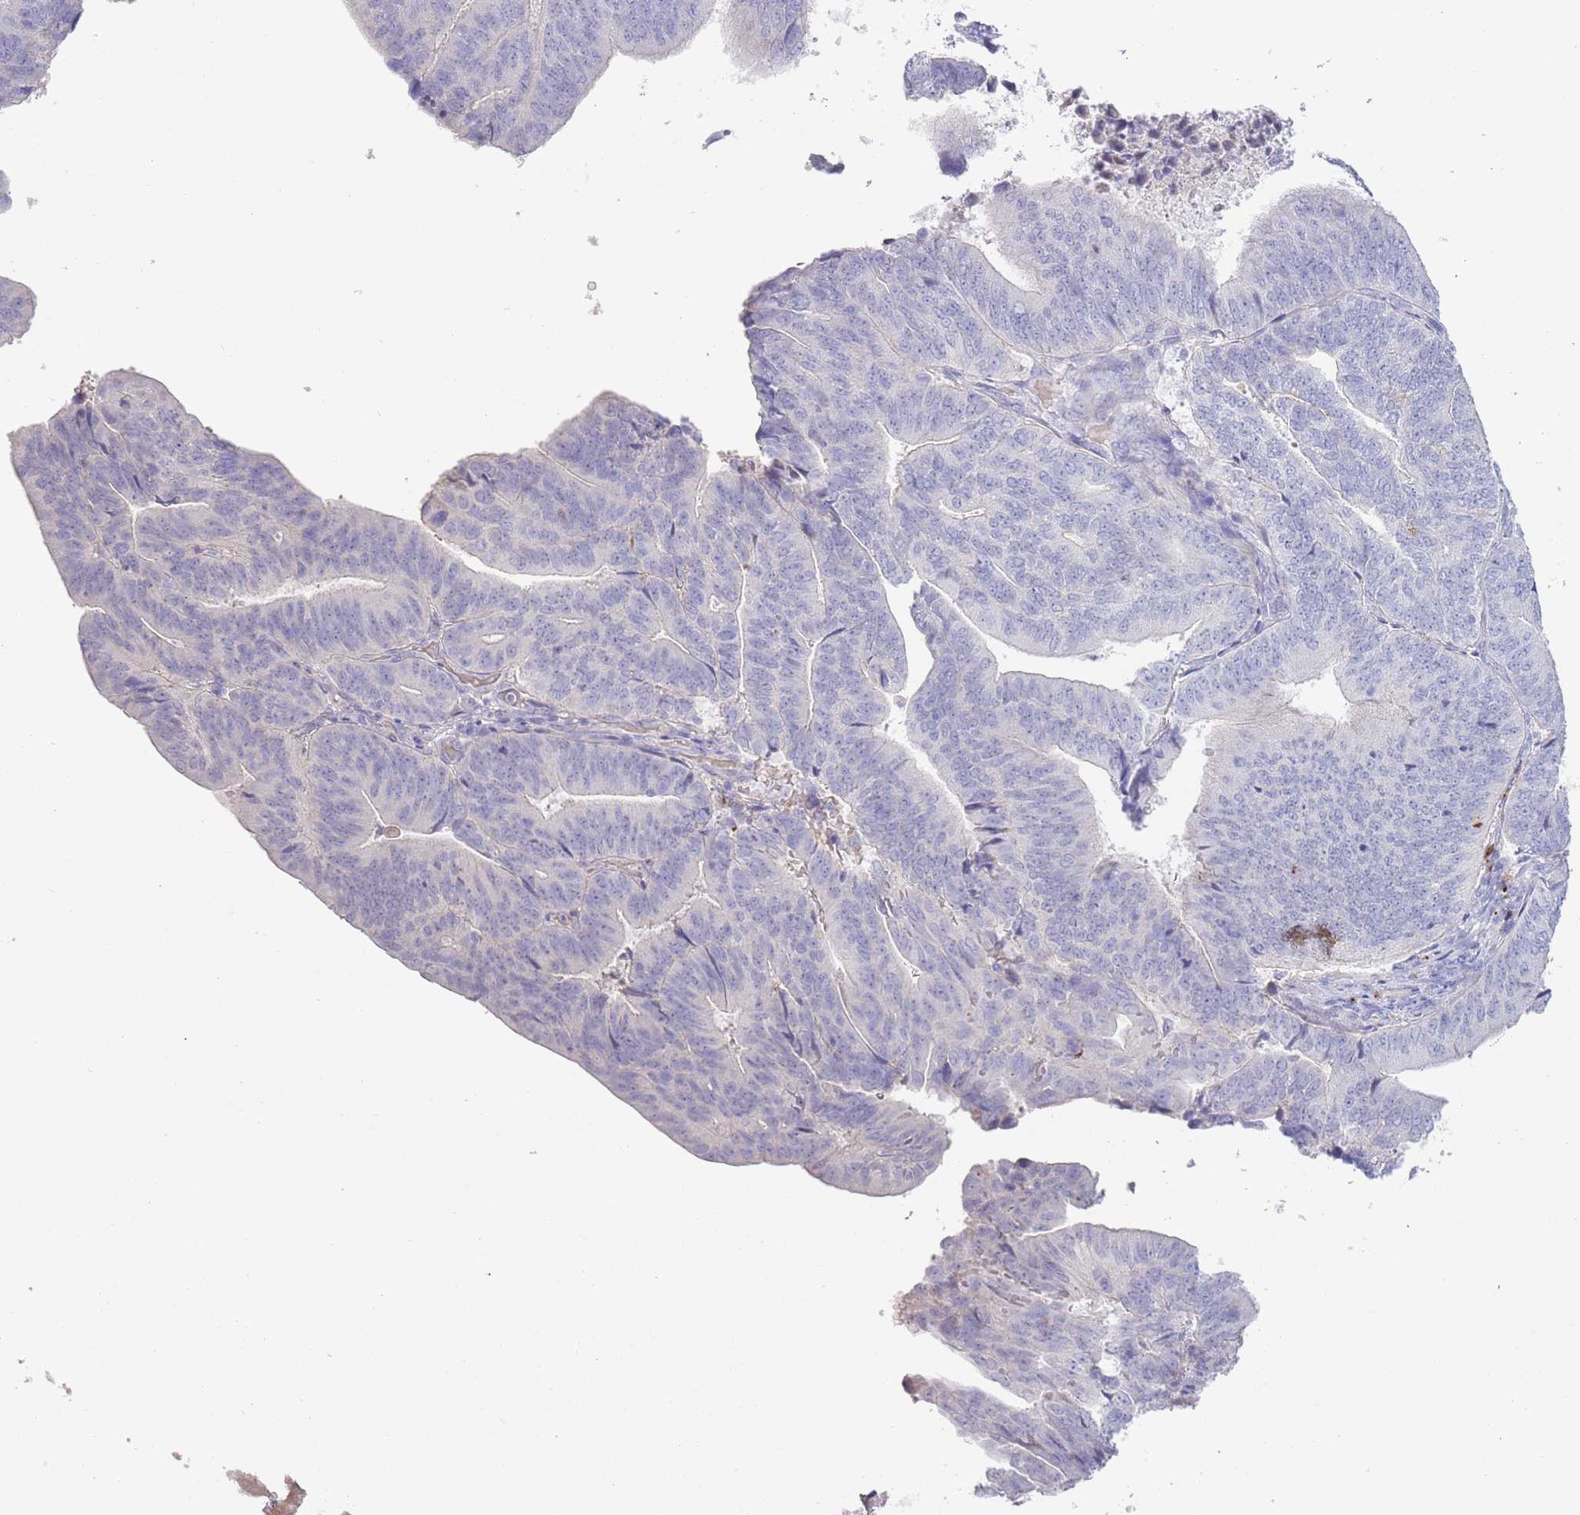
{"staining": {"intensity": "negative", "quantity": "none", "location": "none"}, "tissue": "endometrial cancer", "cell_type": "Tumor cells", "image_type": "cancer", "snomed": [{"axis": "morphology", "description": "Adenocarcinoma, NOS"}, {"axis": "topography", "description": "Endometrium"}], "caption": "Immunohistochemistry (IHC) image of neoplastic tissue: endometrial cancer stained with DAB demonstrates no significant protein positivity in tumor cells.", "gene": "ABHD17A", "patient": {"sex": "female", "age": 70}}